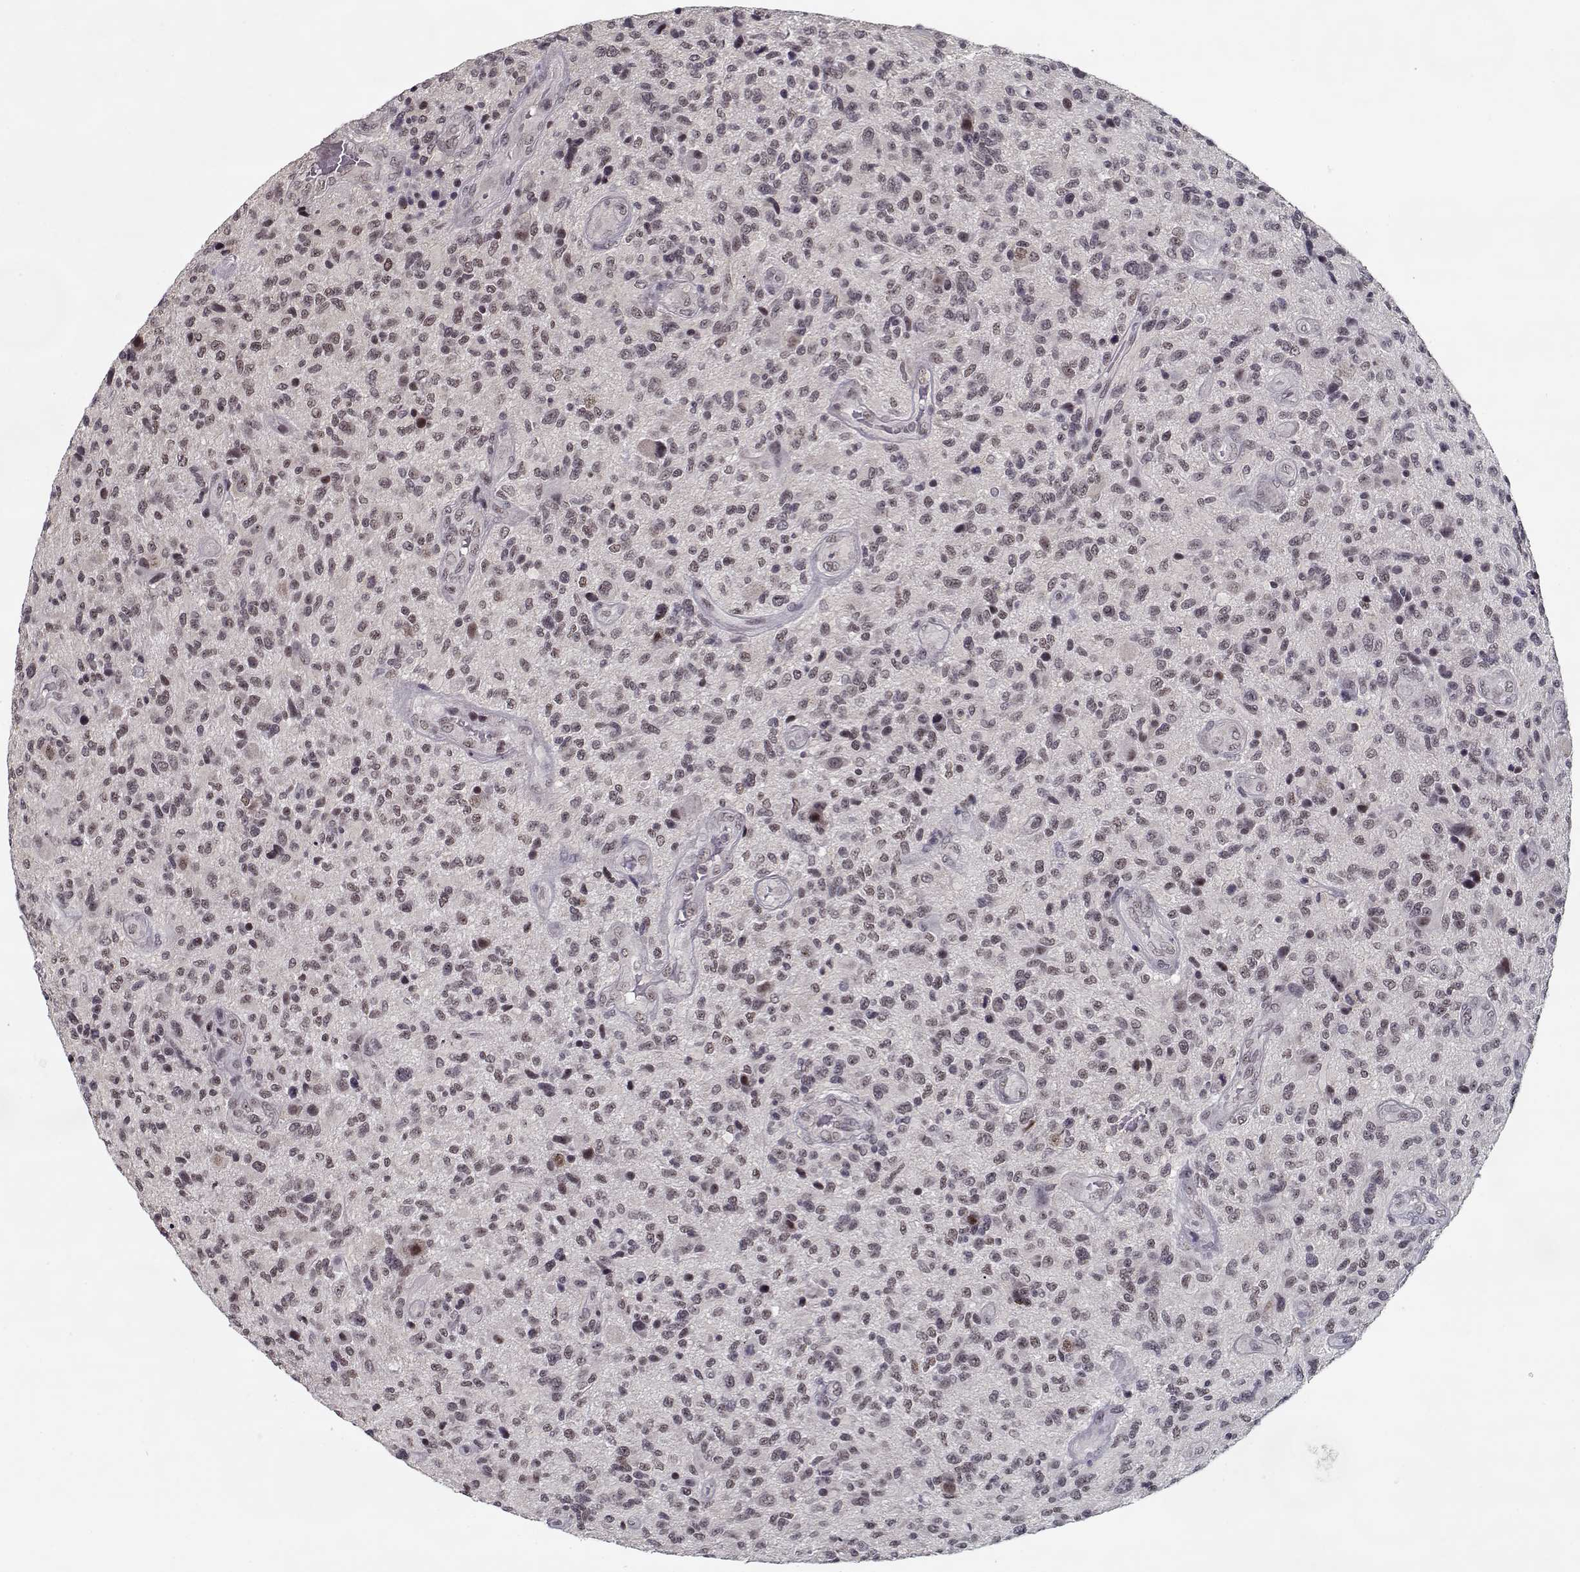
{"staining": {"intensity": "negative", "quantity": "none", "location": "none"}, "tissue": "glioma", "cell_type": "Tumor cells", "image_type": "cancer", "snomed": [{"axis": "morphology", "description": "Glioma, malignant, High grade"}, {"axis": "topography", "description": "Brain"}], "caption": "Immunohistochemistry (IHC) micrograph of glioma stained for a protein (brown), which reveals no staining in tumor cells.", "gene": "TESPA1", "patient": {"sex": "male", "age": 47}}